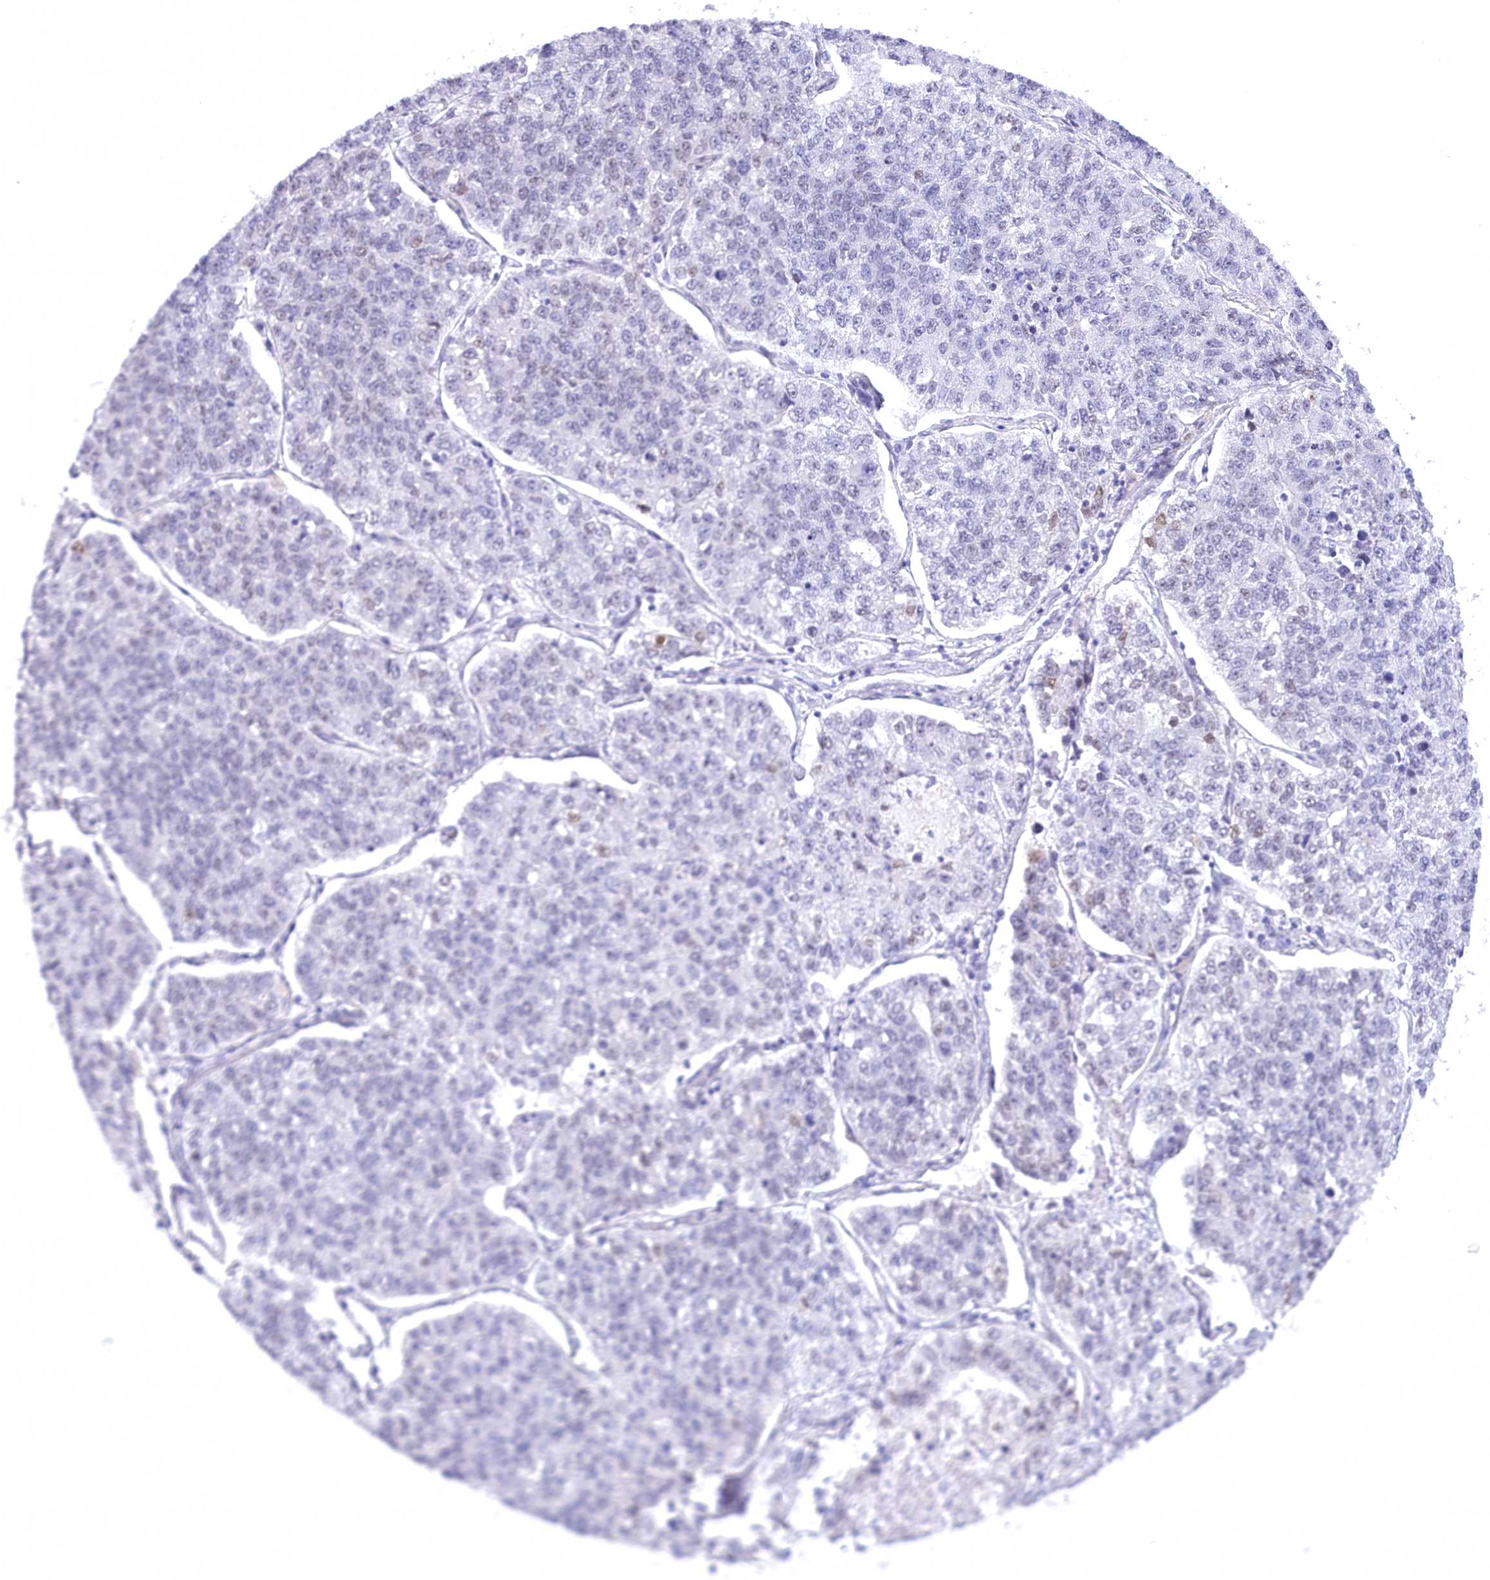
{"staining": {"intensity": "weak", "quantity": "<25%", "location": "nuclear"}, "tissue": "lung cancer", "cell_type": "Tumor cells", "image_type": "cancer", "snomed": [{"axis": "morphology", "description": "Adenocarcinoma, NOS"}, {"axis": "topography", "description": "Lung"}], "caption": "Adenocarcinoma (lung) was stained to show a protein in brown. There is no significant expression in tumor cells. Nuclei are stained in blue.", "gene": "HNRNPA0", "patient": {"sex": "male", "age": 49}}